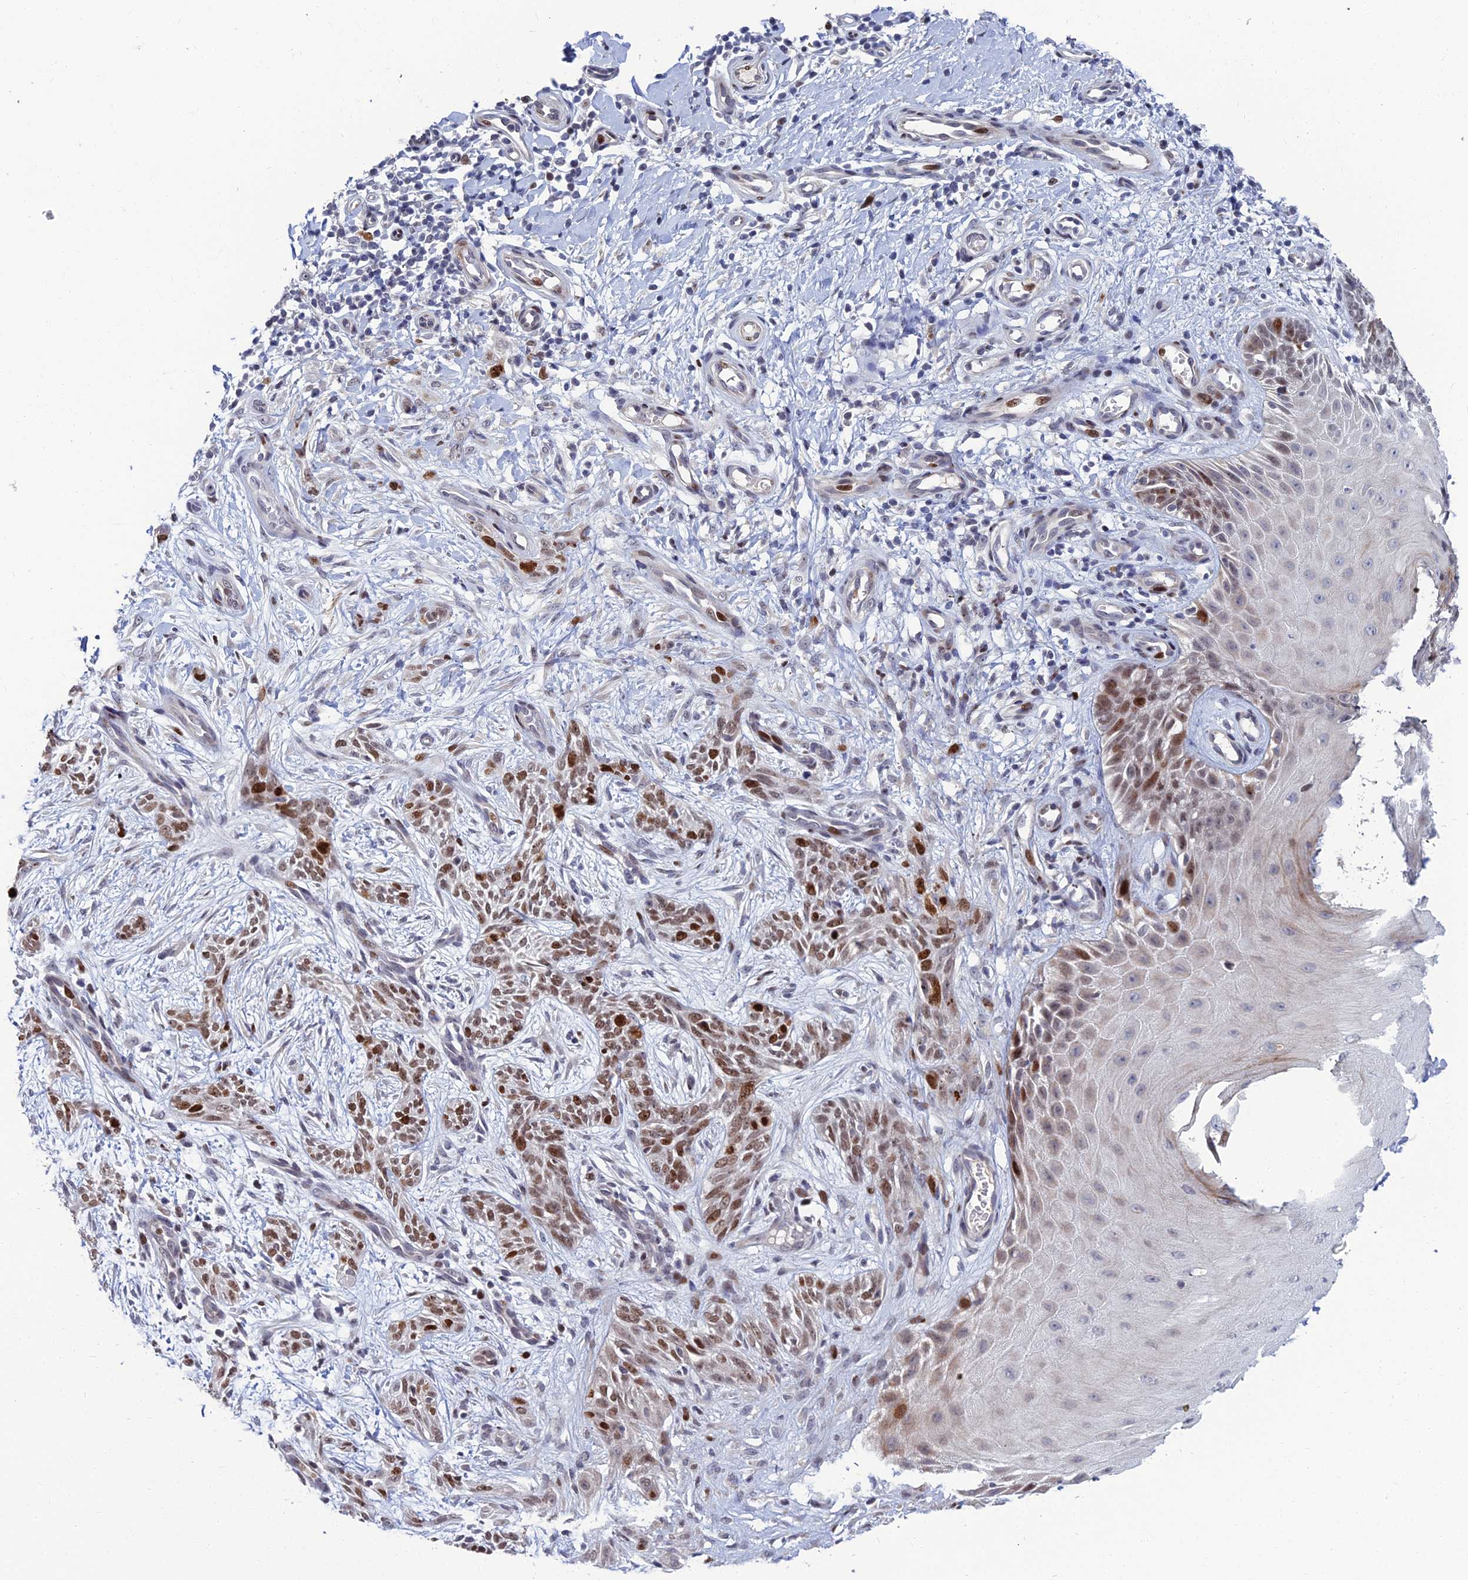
{"staining": {"intensity": "moderate", "quantity": ">75%", "location": "nuclear"}, "tissue": "skin cancer", "cell_type": "Tumor cells", "image_type": "cancer", "snomed": [{"axis": "morphology", "description": "Basal cell carcinoma"}, {"axis": "topography", "description": "Skin"}], "caption": "The micrograph demonstrates staining of basal cell carcinoma (skin), revealing moderate nuclear protein positivity (brown color) within tumor cells.", "gene": "TAF9B", "patient": {"sex": "female", "age": 82}}